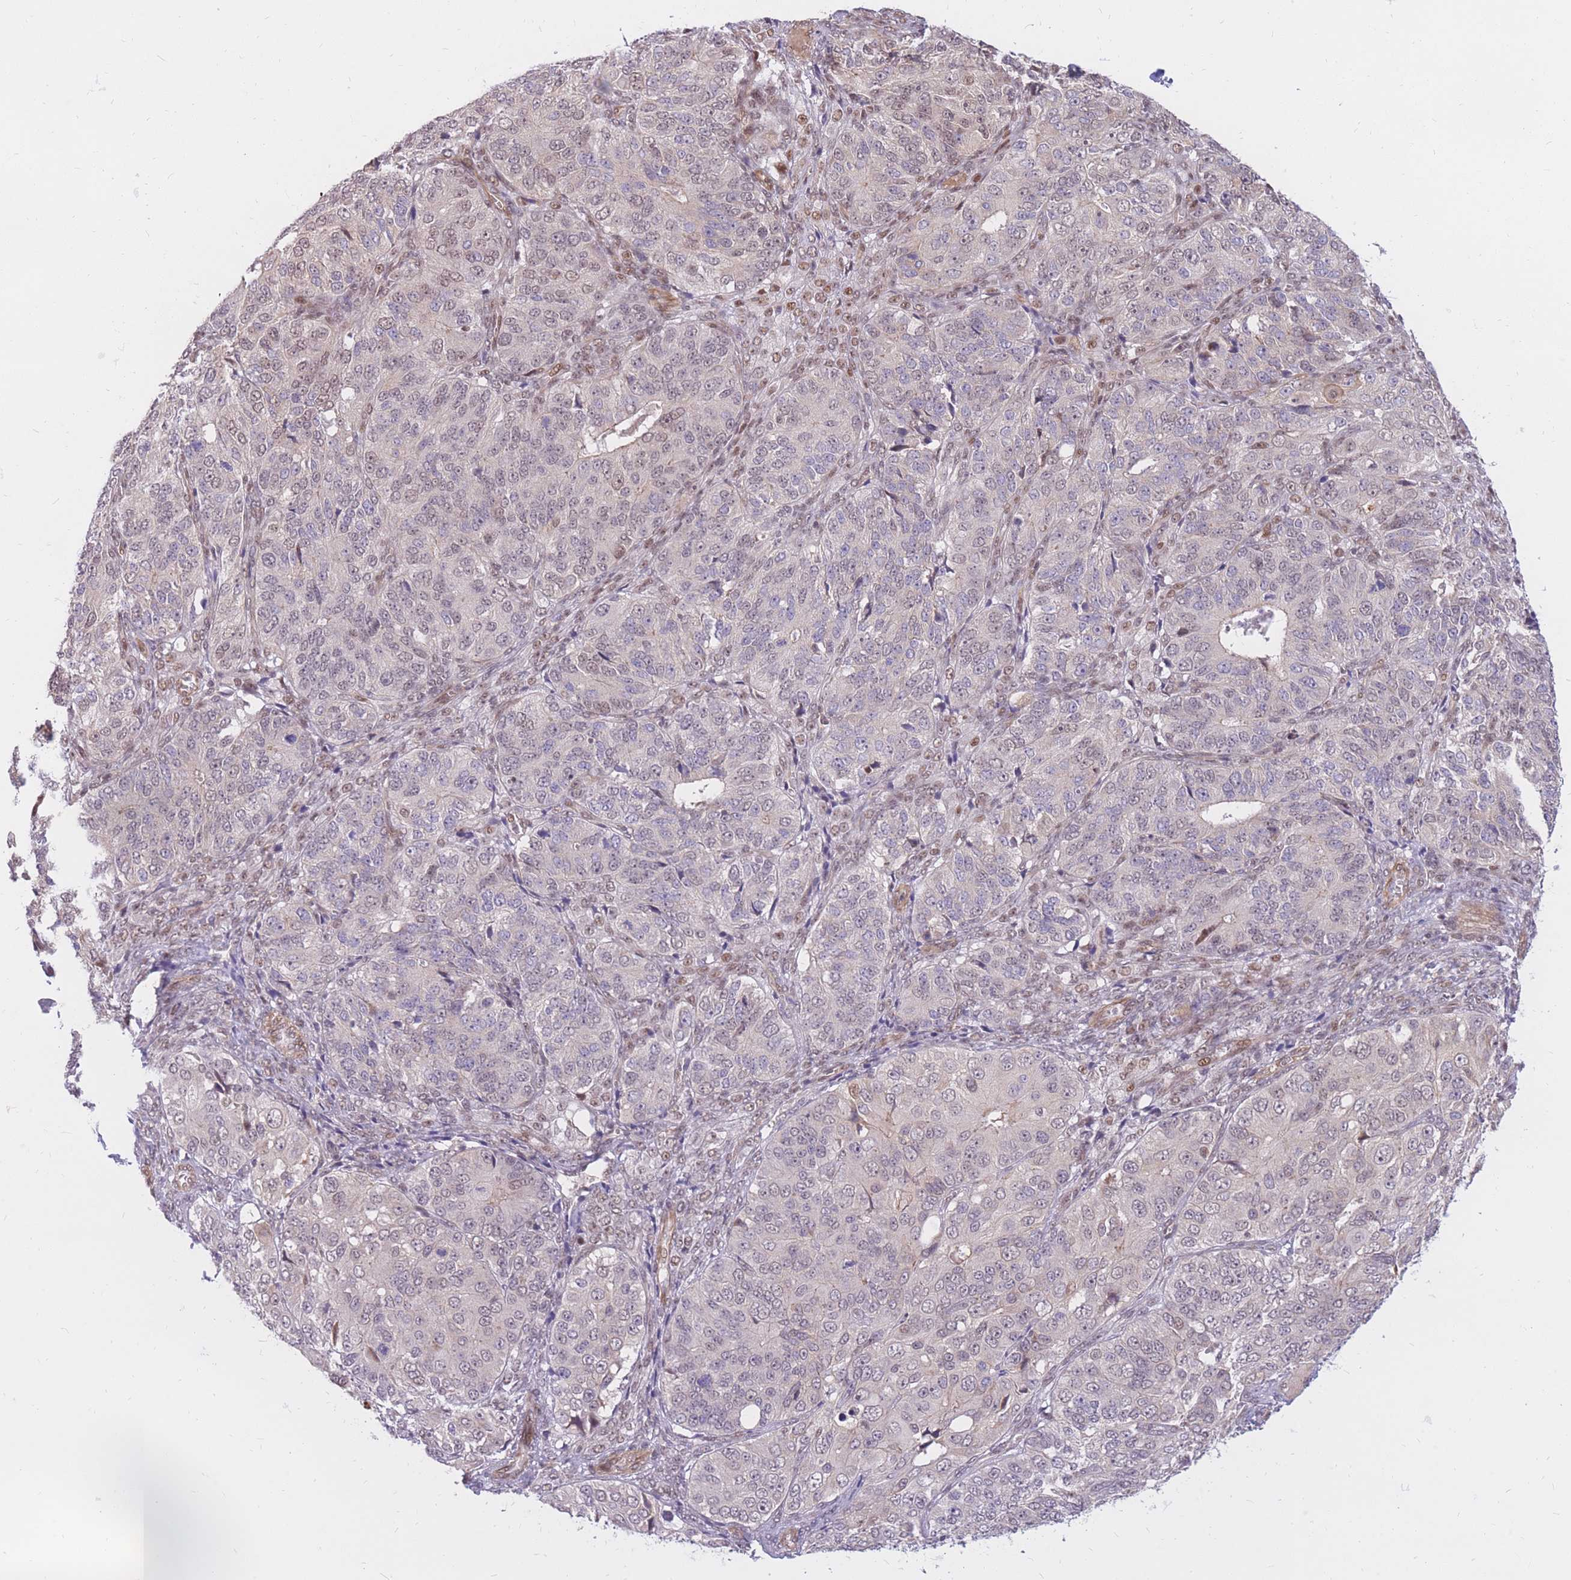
{"staining": {"intensity": "weak", "quantity": "25%-75%", "location": "nuclear"}, "tissue": "ovarian cancer", "cell_type": "Tumor cells", "image_type": "cancer", "snomed": [{"axis": "morphology", "description": "Carcinoma, endometroid"}, {"axis": "topography", "description": "Ovary"}], "caption": "Immunohistochemical staining of human endometroid carcinoma (ovarian) demonstrates low levels of weak nuclear protein positivity in approximately 25%-75% of tumor cells.", "gene": "ERICH6B", "patient": {"sex": "female", "age": 51}}